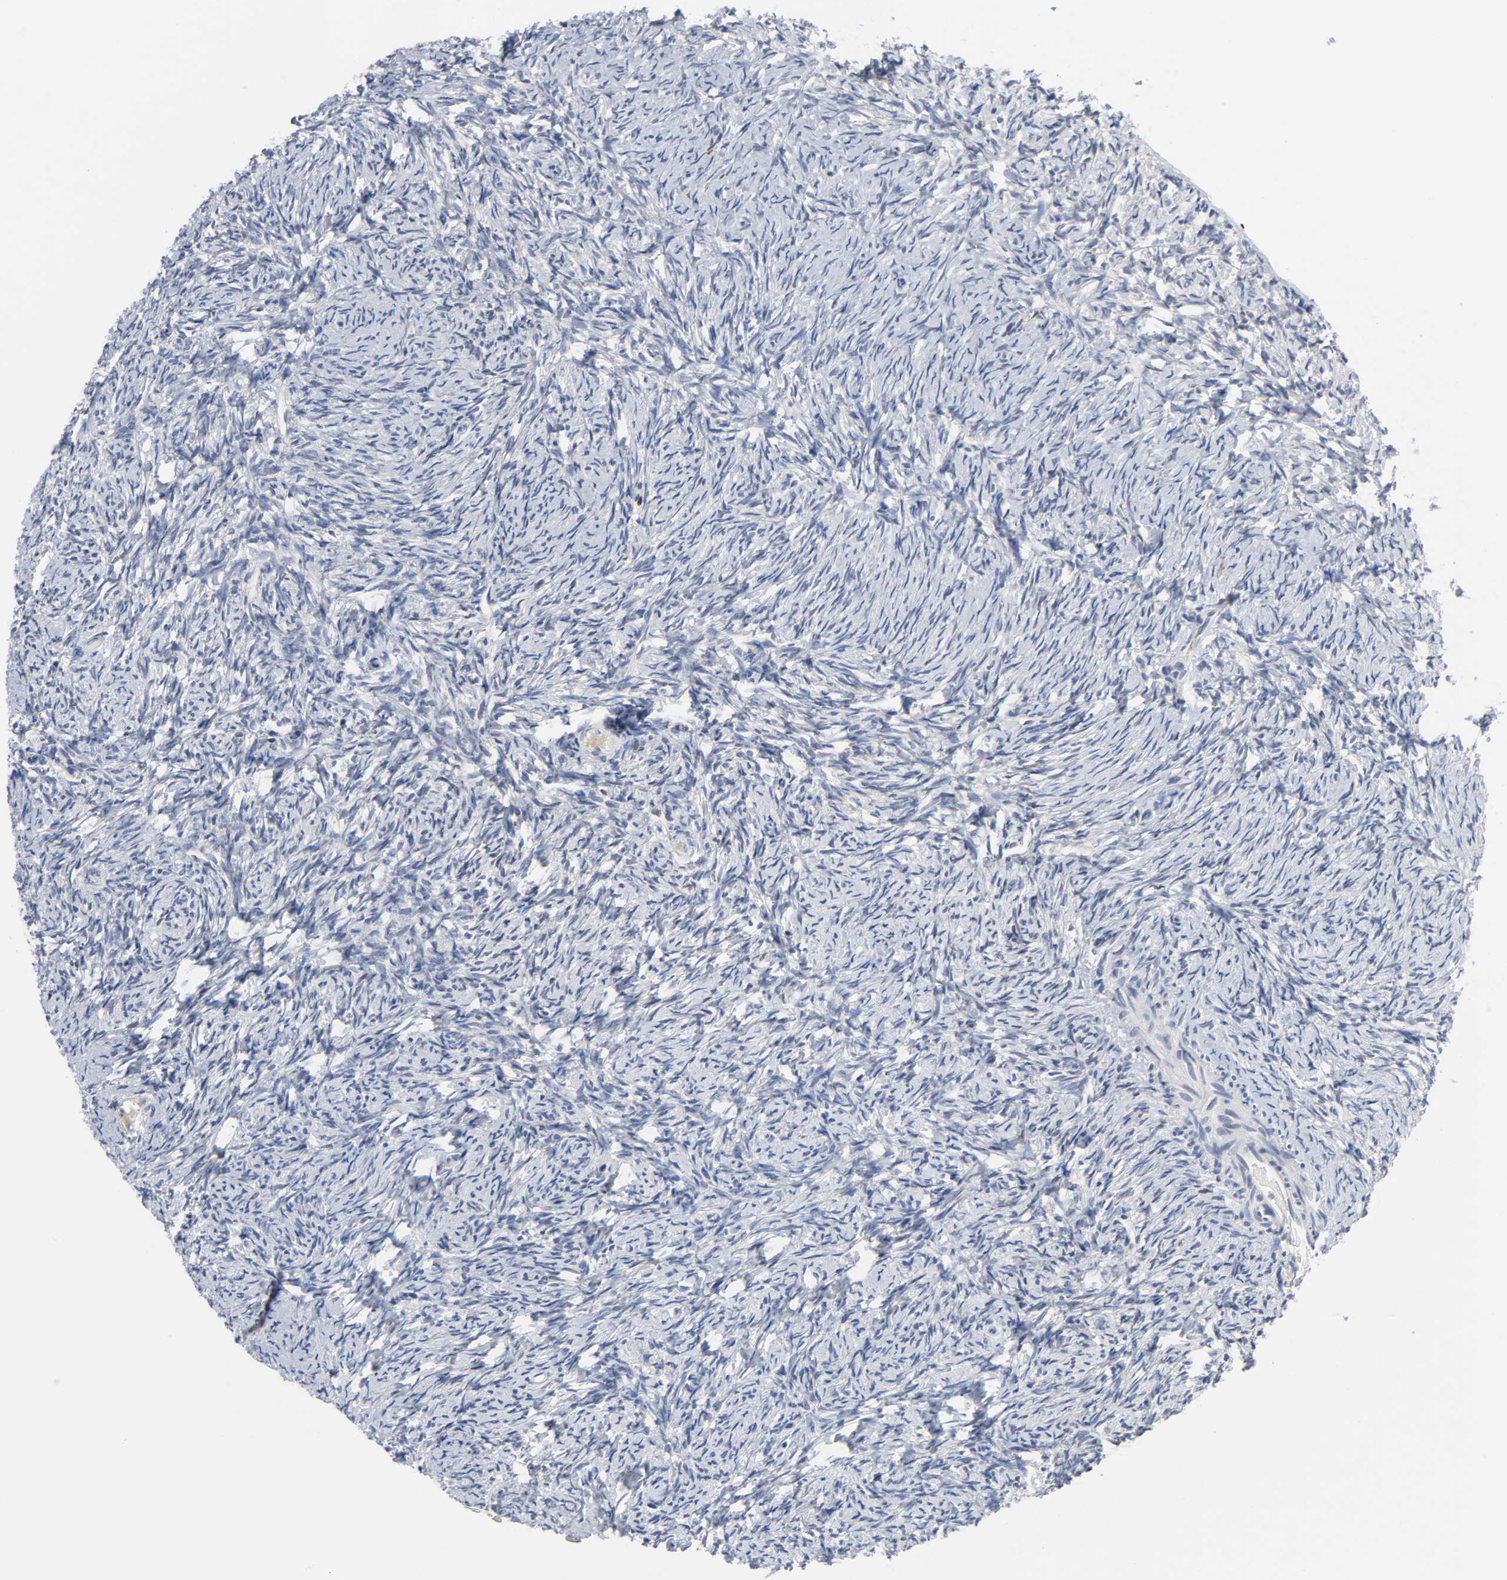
{"staining": {"intensity": "weak", "quantity": "25%-75%", "location": "nuclear"}, "tissue": "ovary", "cell_type": "Ovarian stroma cells", "image_type": "normal", "snomed": [{"axis": "morphology", "description": "Normal tissue, NOS"}, {"axis": "topography", "description": "Ovary"}], "caption": "Immunohistochemistry (IHC) photomicrograph of benign ovary: ovary stained using immunohistochemistry reveals low levels of weak protein expression localized specifically in the nuclear of ovarian stroma cells, appearing as a nuclear brown color.", "gene": "WEE1", "patient": {"sex": "female", "age": 60}}